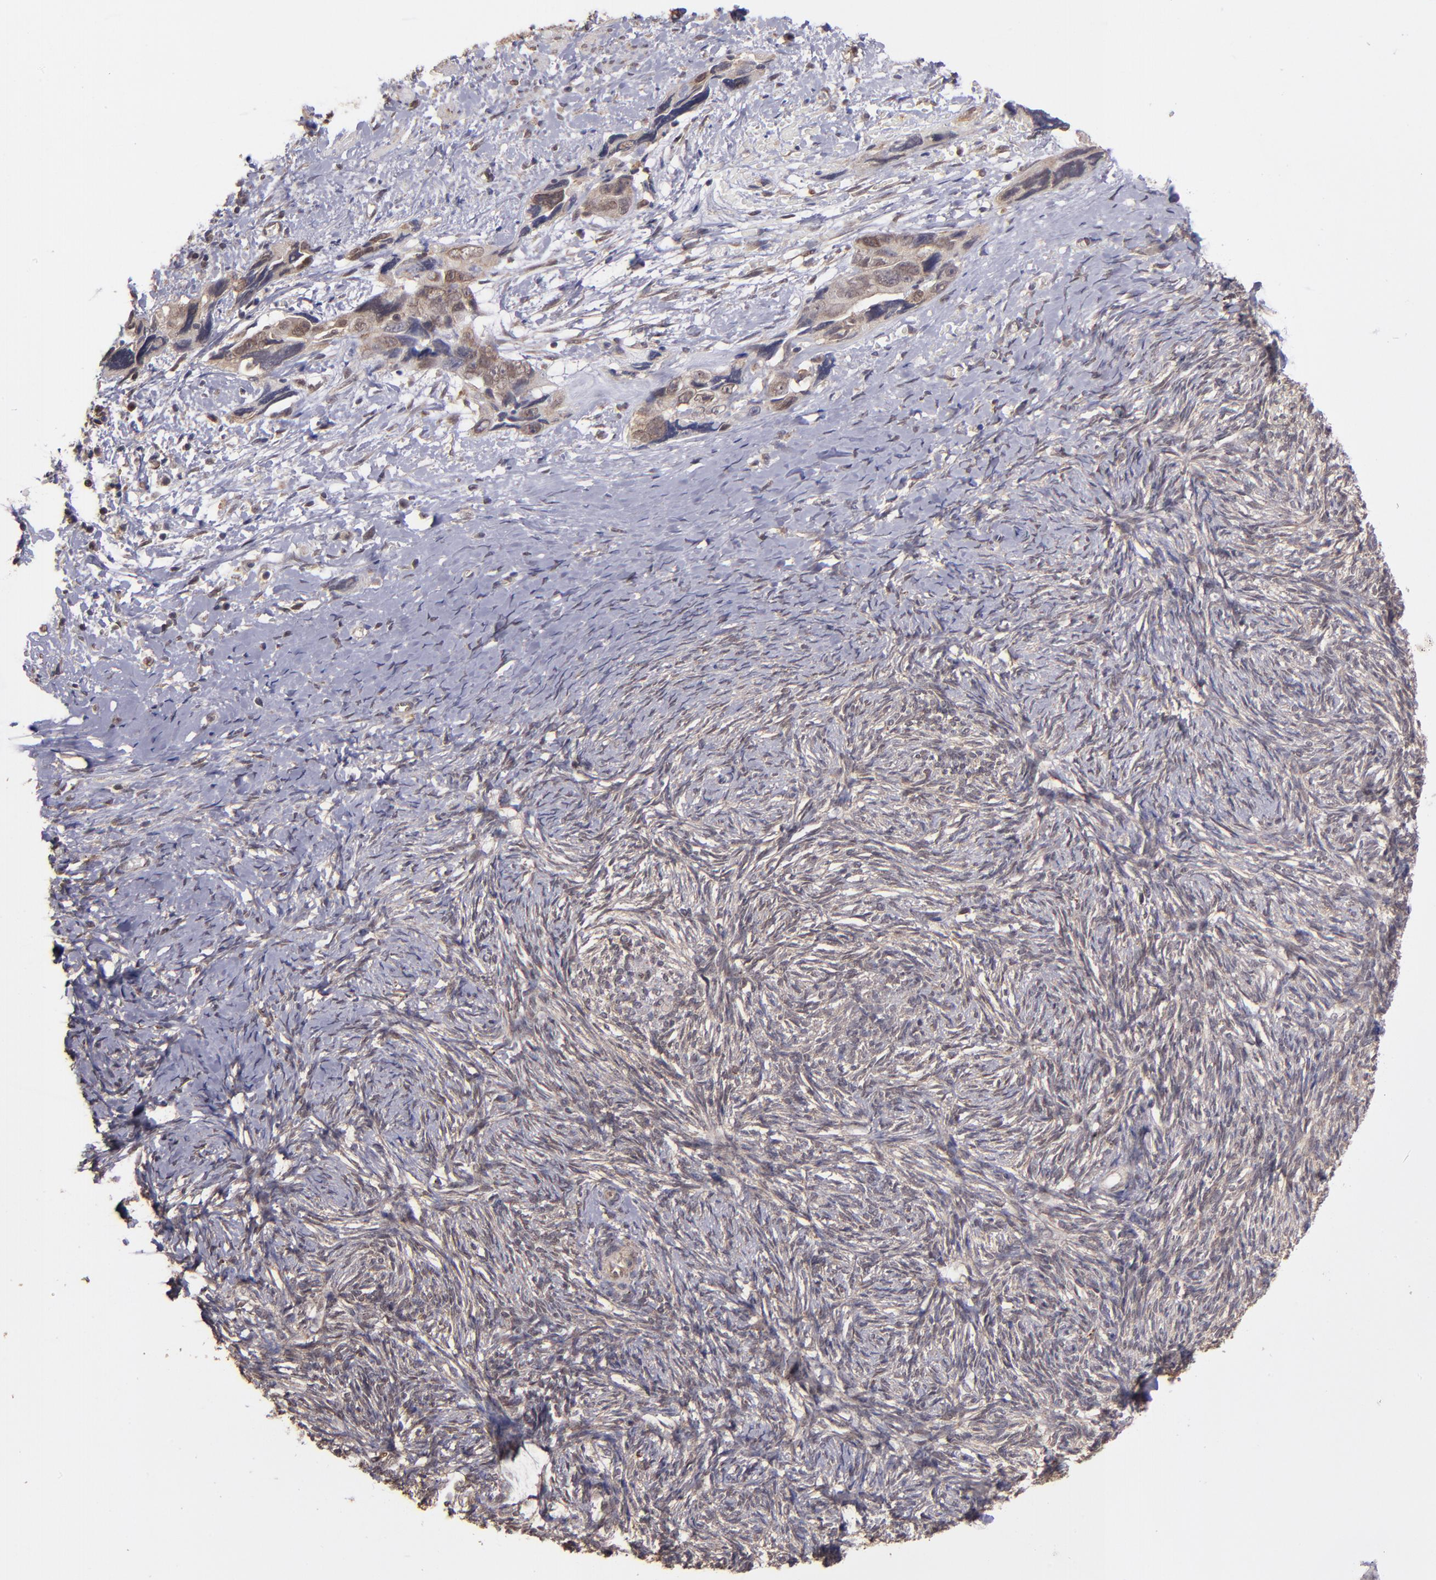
{"staining": {"intensity": "moderate", "quantity": "25%-75%", "location": "cytoplasmic/membranous,nuclear"}, "tissue": "ovarian cancer", "cell_type": "Tumor cells", "image_type": "cancer", "snomed": [{"axis": "morphology", "description": "Normal tissue, NOS"}, {"axis": "morphology", "description": "Cystadenocarcinoma, serous, NOS"}, {"axis": "topography", "description": "Ovary"}], "caption": "Ovarian cancer (serous cystadenocarcinoma) stained with immunohistochemistry (IHC) exhibits moderate cytoplasmic/membranous and nuclear positivity in approximately 25%-75% of tumor cells. The staining was performed using DAB, with brown indicating positive protein expression. Nuclei are stained blue with hematoxylin.", "gene": "SIPA1L1", "patient": {"sex": "female", "age": 62}}